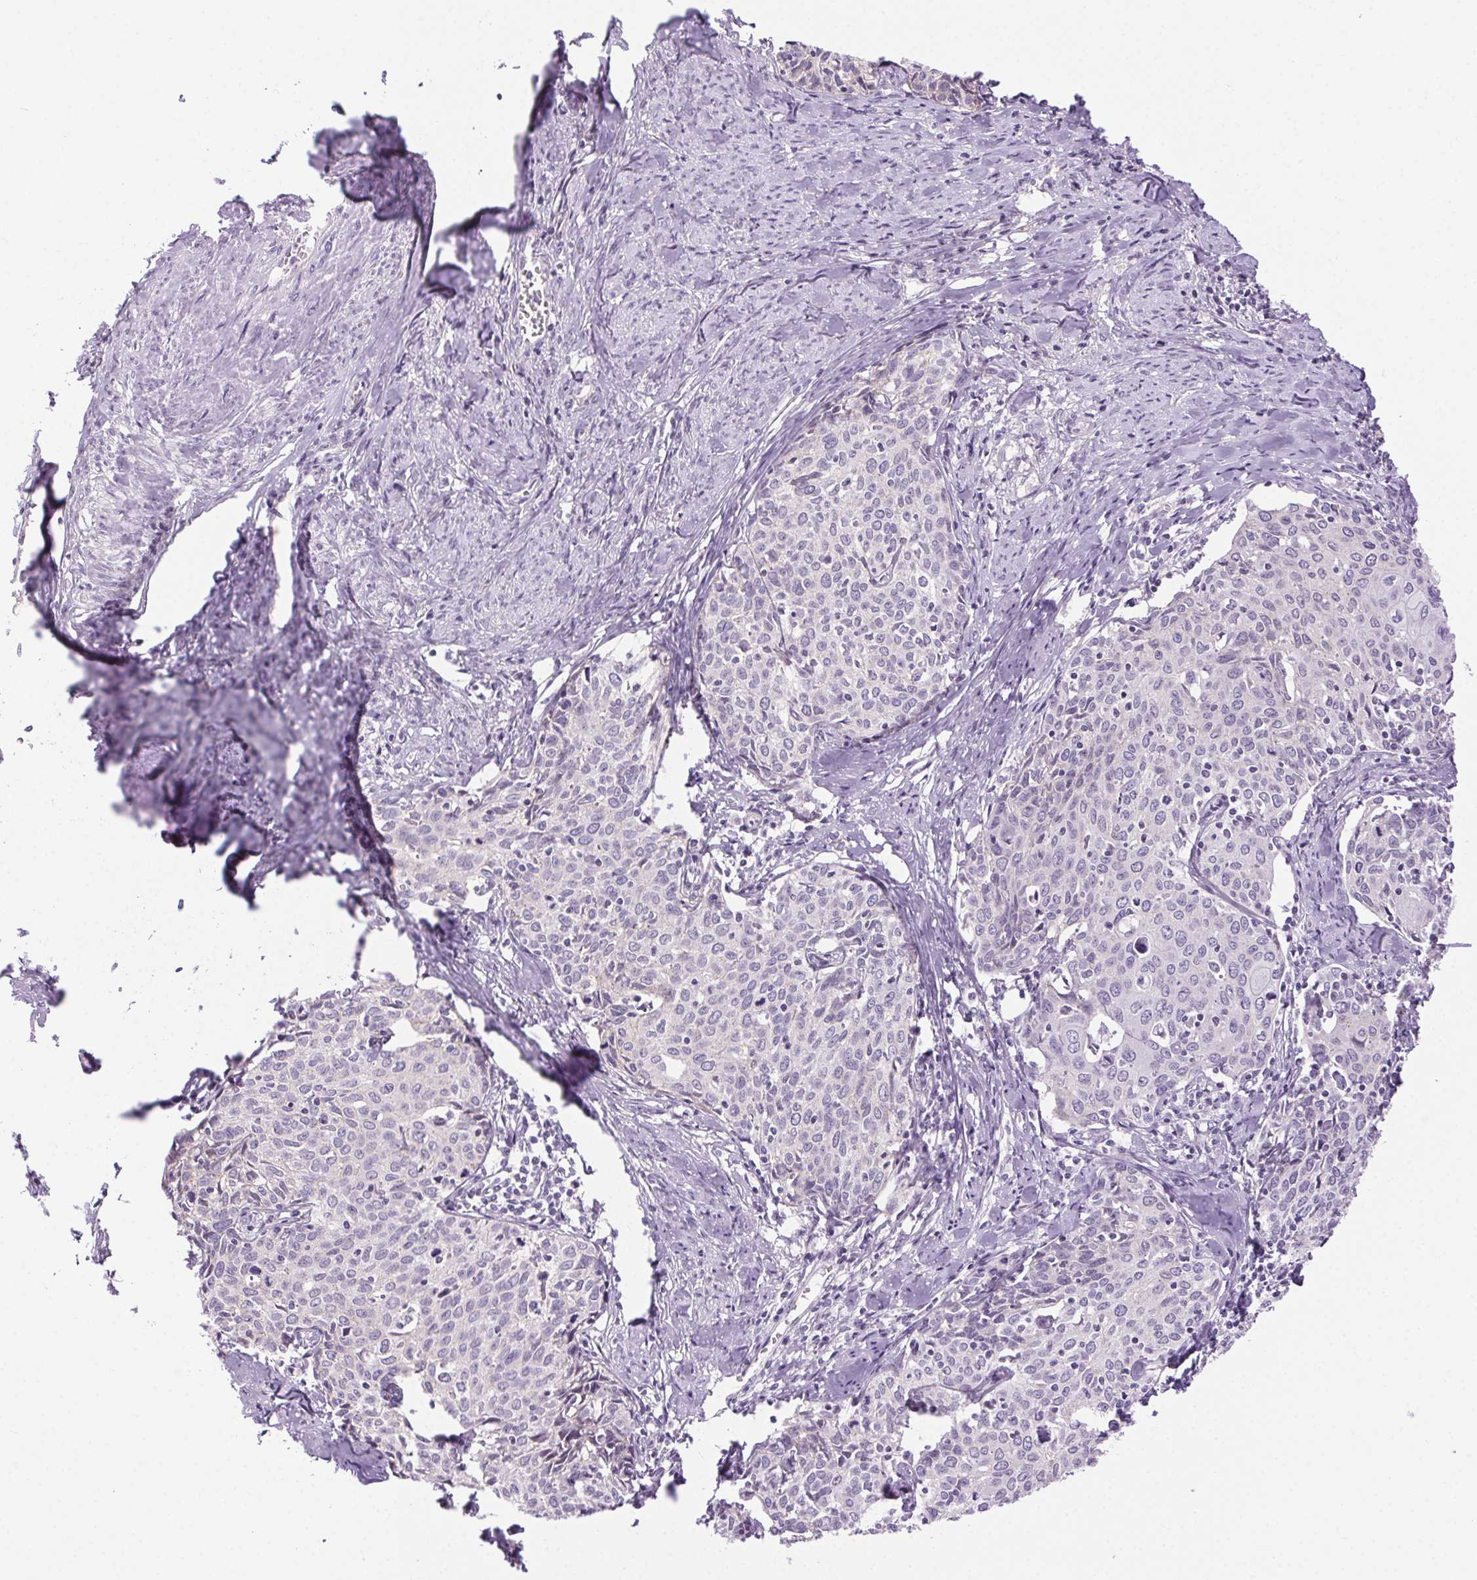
{"staining": {"intensity": "negative", "quantity": "none", "location": "none"}, "tissue": "cervical cancer", "cell_type": "Tumor cells", "image_type": "cancer", "snomed": [{"axis": "morphology", "description": "Squamous cell carcinoma, NOS"}, {"axis": "topography", "description": "Cervix"}], "caption": "Protein analysis of squamous cell carcinoma (cervical) exhibits no significant staining in tumor cells.", "gene": "SYT11", "patient": {"sex": "female", "age": 62}}